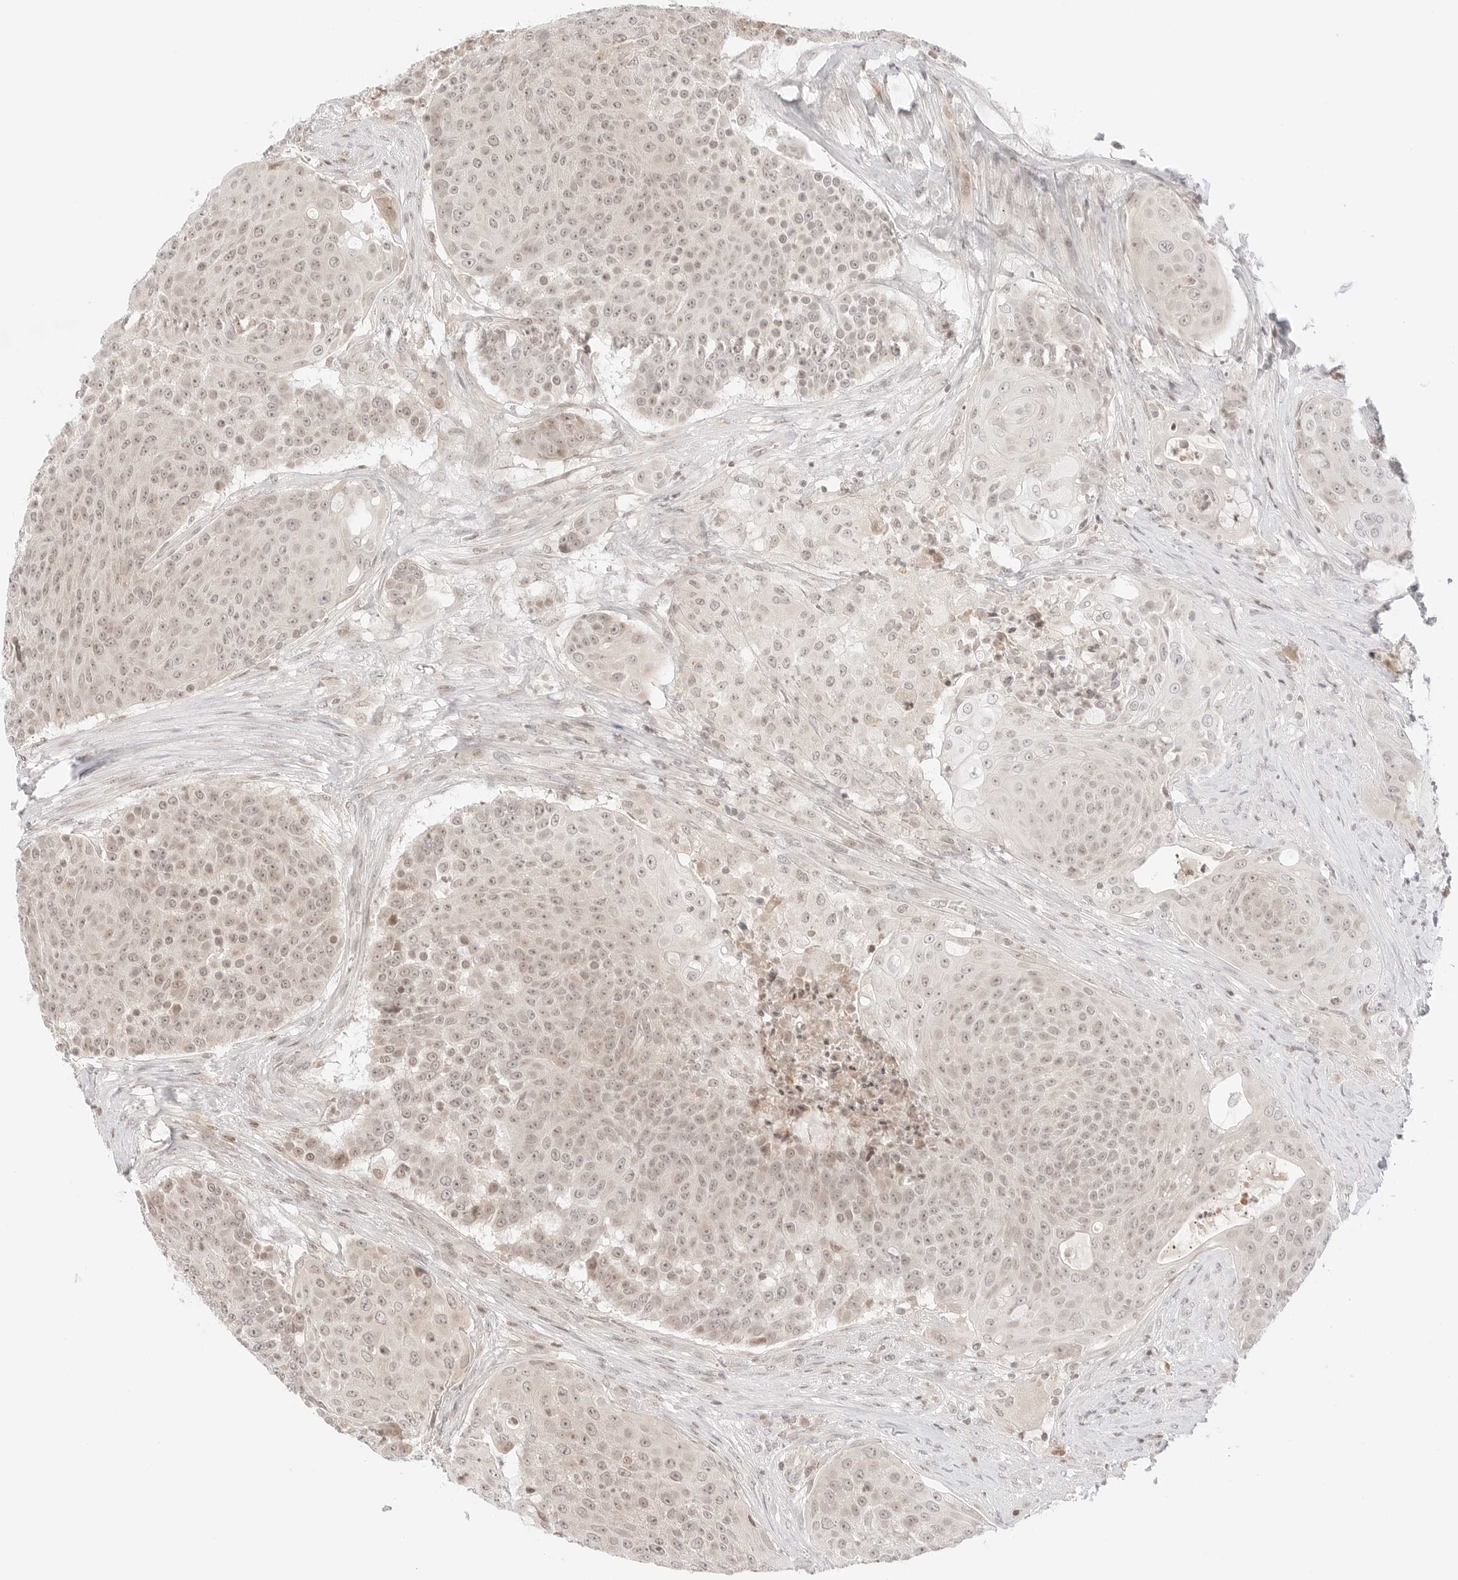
{"staining": {"intensity": "weak", "quantity": "<25%", "location": "cytoplasmic/membranous,nuclear"}, "tissue": "urothelial cancer", "cell_type": "Tumor cells", "image_type": "cancer", "snomed": [{"axis": "morphology", "description": "Urothelial carcinoma, High grade"}, {"axis": "topography", "description": "Urinary bladder"}], "caption": "This is an immunohistochemistry photomicrograph of human urothelial cancer. There is no positivity in tumor cells.", "gene": "RPS6KL1", "patient": {"sex": "female", "age": 63}}